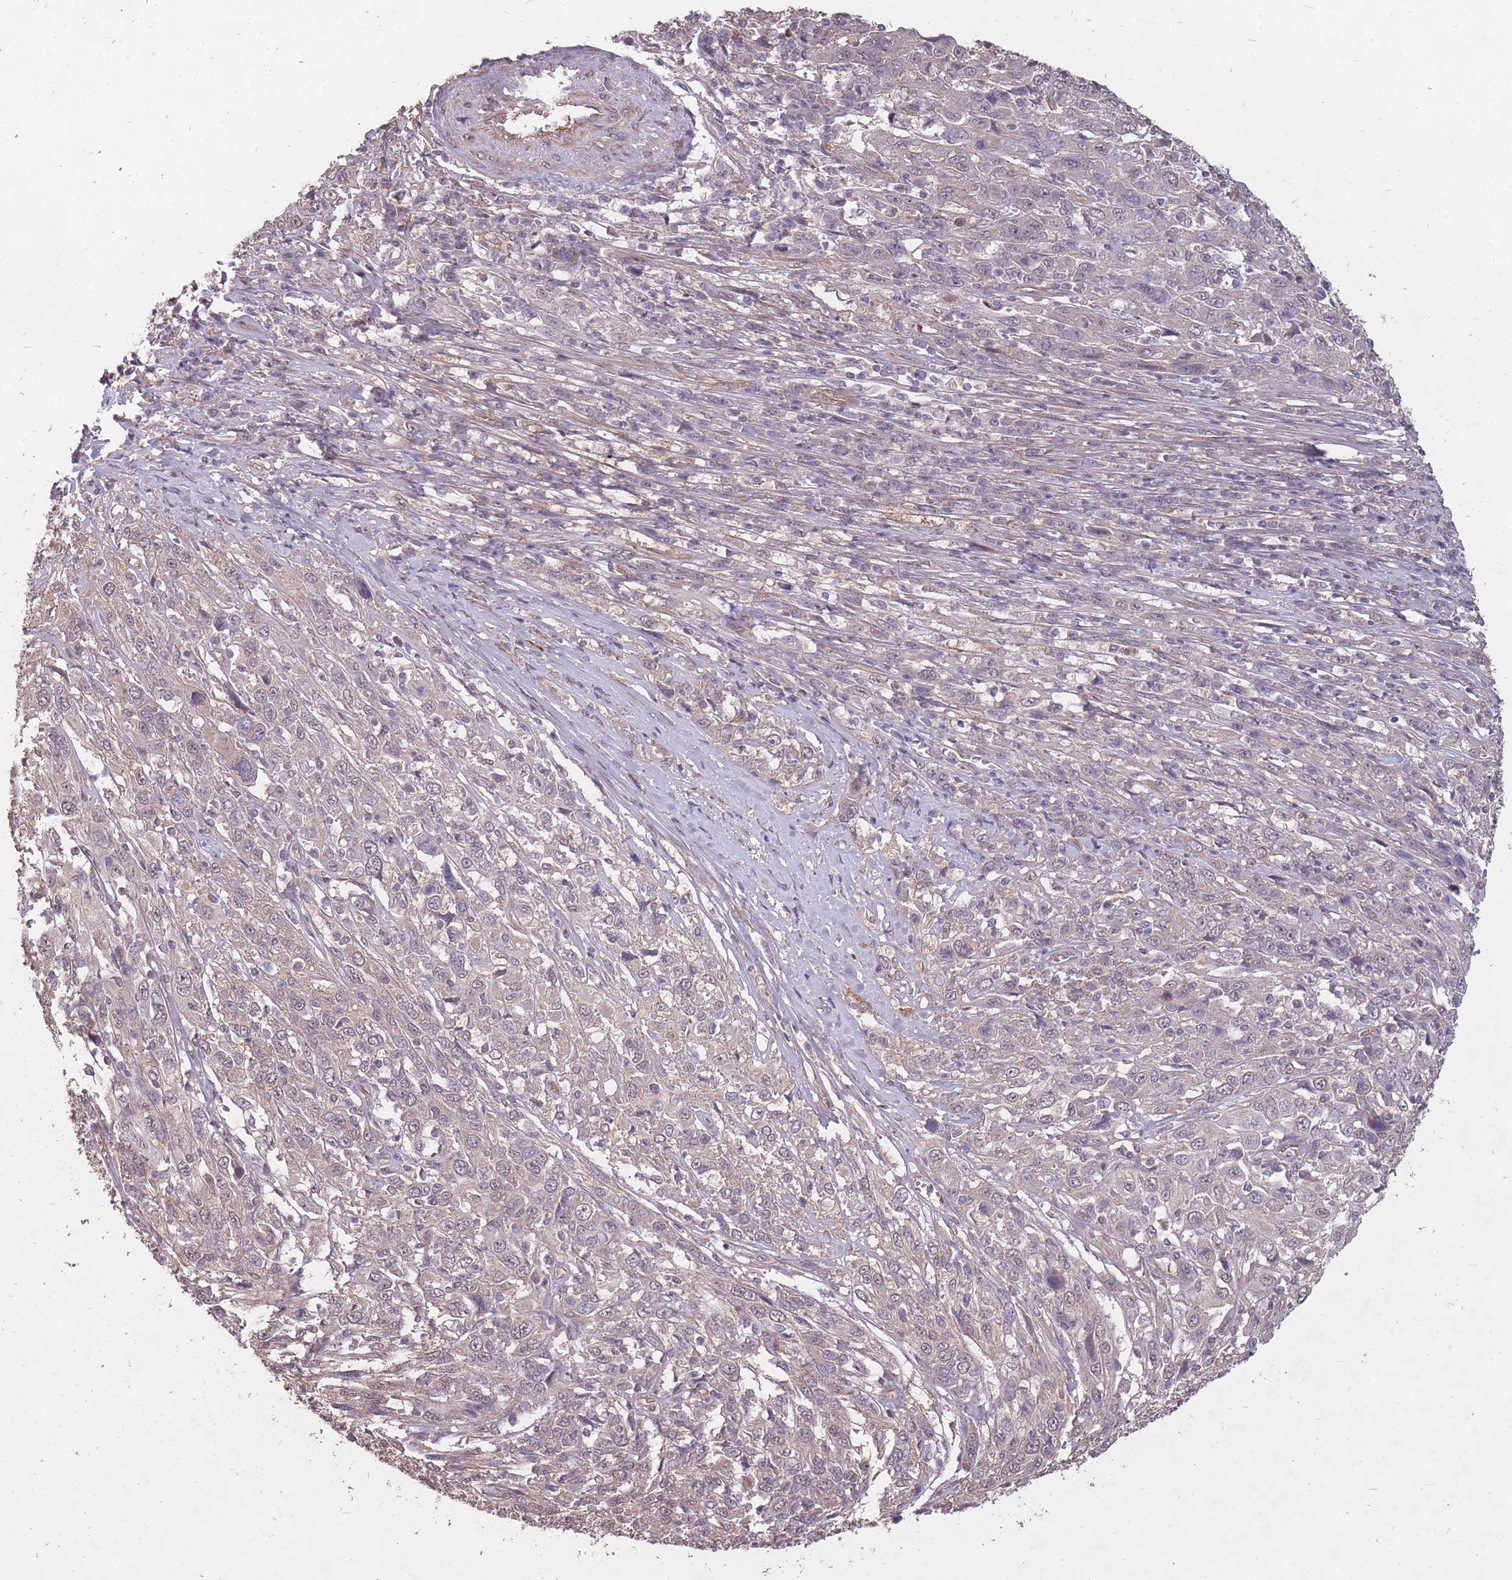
{"staining": {"intensity": "negative", "quantity": "none", "location": "none"}, "tissue": "cervical cancer", "cell_type": "Tumor cells", "image_type": "cancer", "snomed": [{"axis": "morphology", "description": "Squamous cell carcinoma, NOS"}, {"axis": "topography", "description": "Cervix"}], "caption": "Image shows no significant protein positivity in tumor cells of cervical cancer. The staining is performed using DAB brown chromogen with nuclei counter-stained in using hematoxylin.", "gene": "DYNC1LI2", "patient": {"sex": "female", "age": 46}}